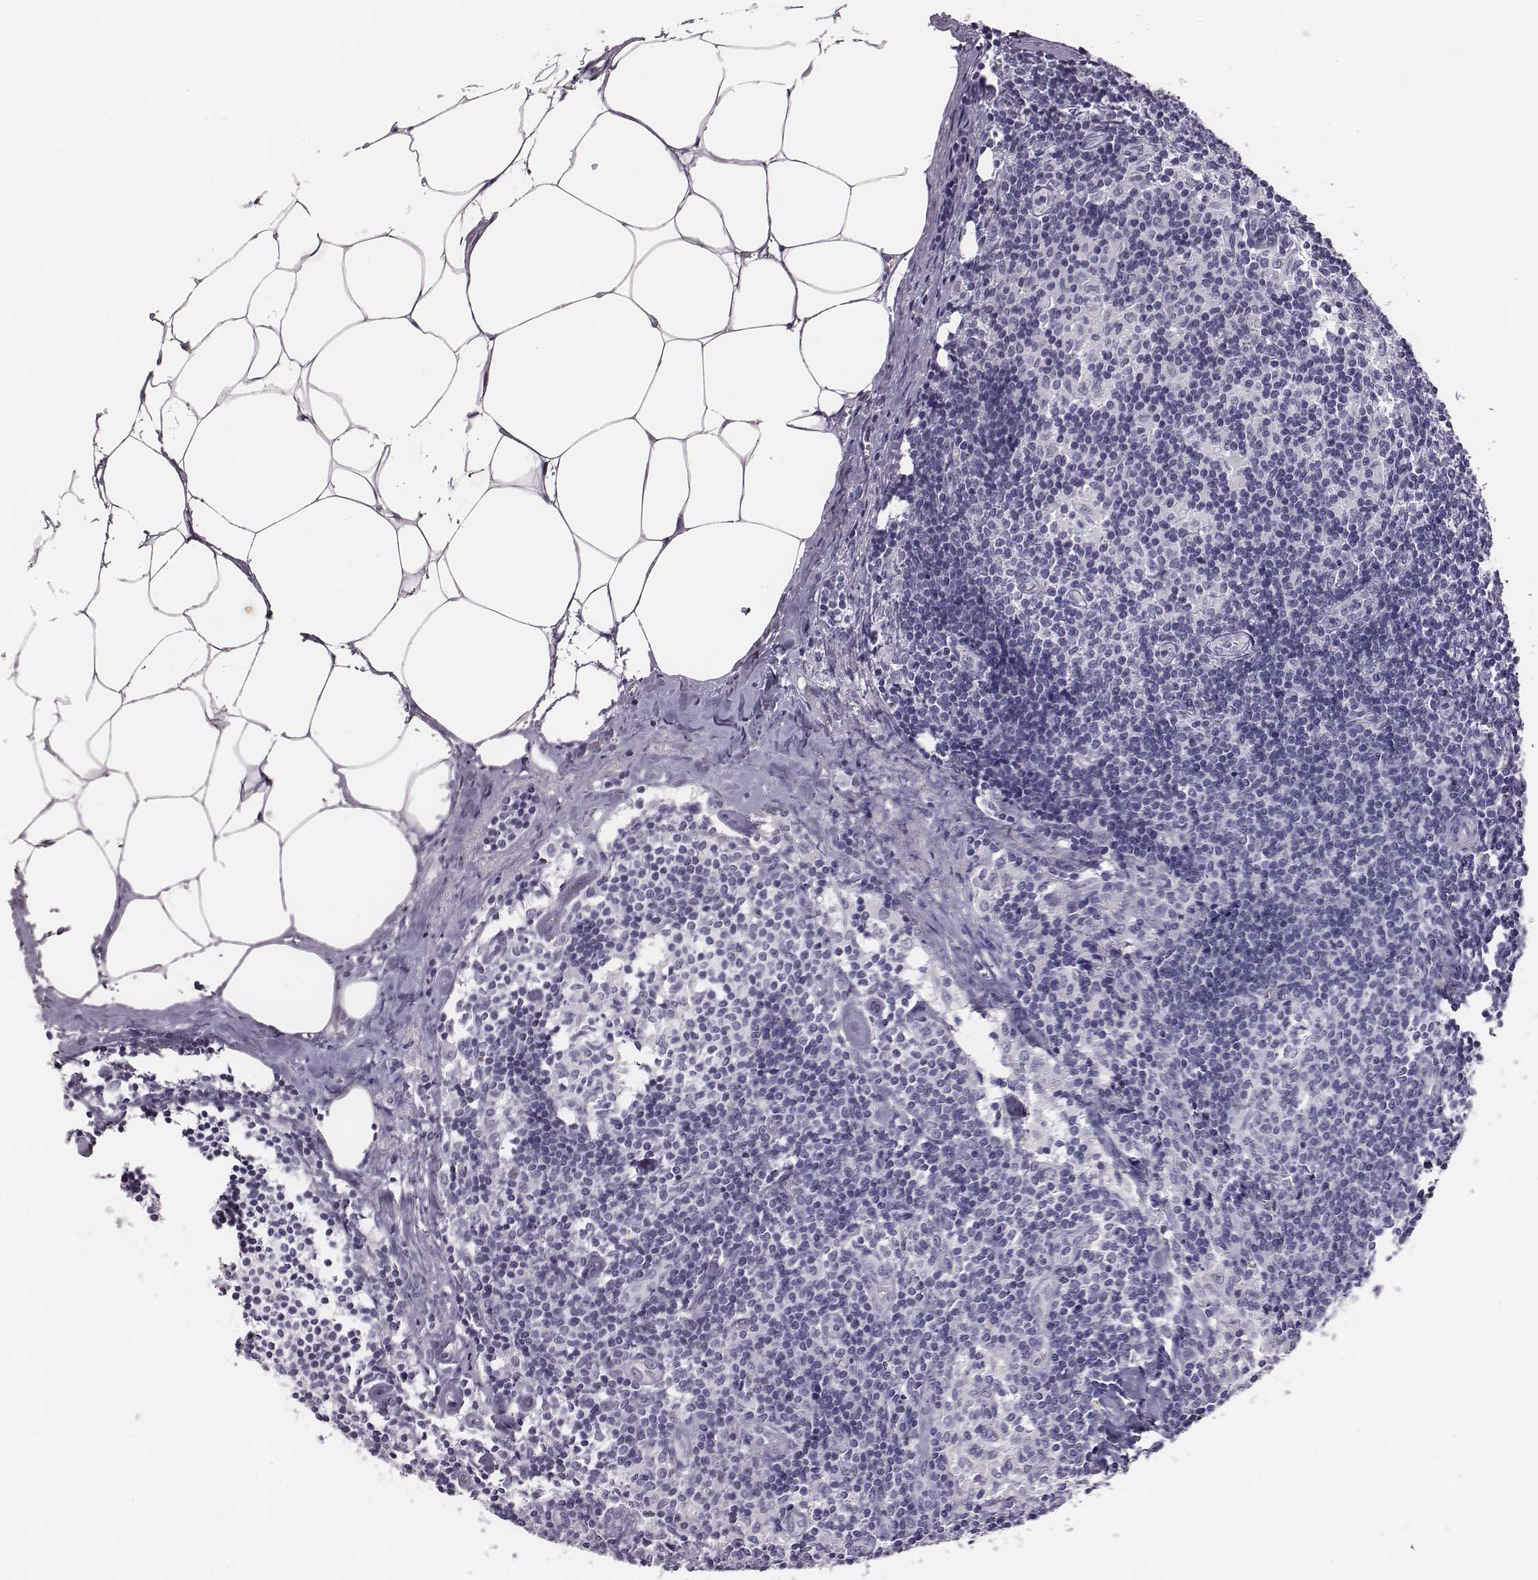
{"staining": {"intensity": "negative", "quantity": "none", "location": "none"}, "tissue": "lymph node", "cell_type": "Germinal center cells", "image_type": "normal", "snomed": [{"axis": "morphology", "description": "Normal tissue, NOS"}, {"axis": "topography", "description": "Lymph node"}], "caption": "Immunohistochemical staining of normal human lymph node displays no significant expression in germinal center cells. (DAB (3,3'-diaminobenzidine) immunohistochemistry (IHC) visualized using brightfield microscopy, high magnification).", "gene": "ACOD1", "patient": {"sex": "female", "age": 69}}